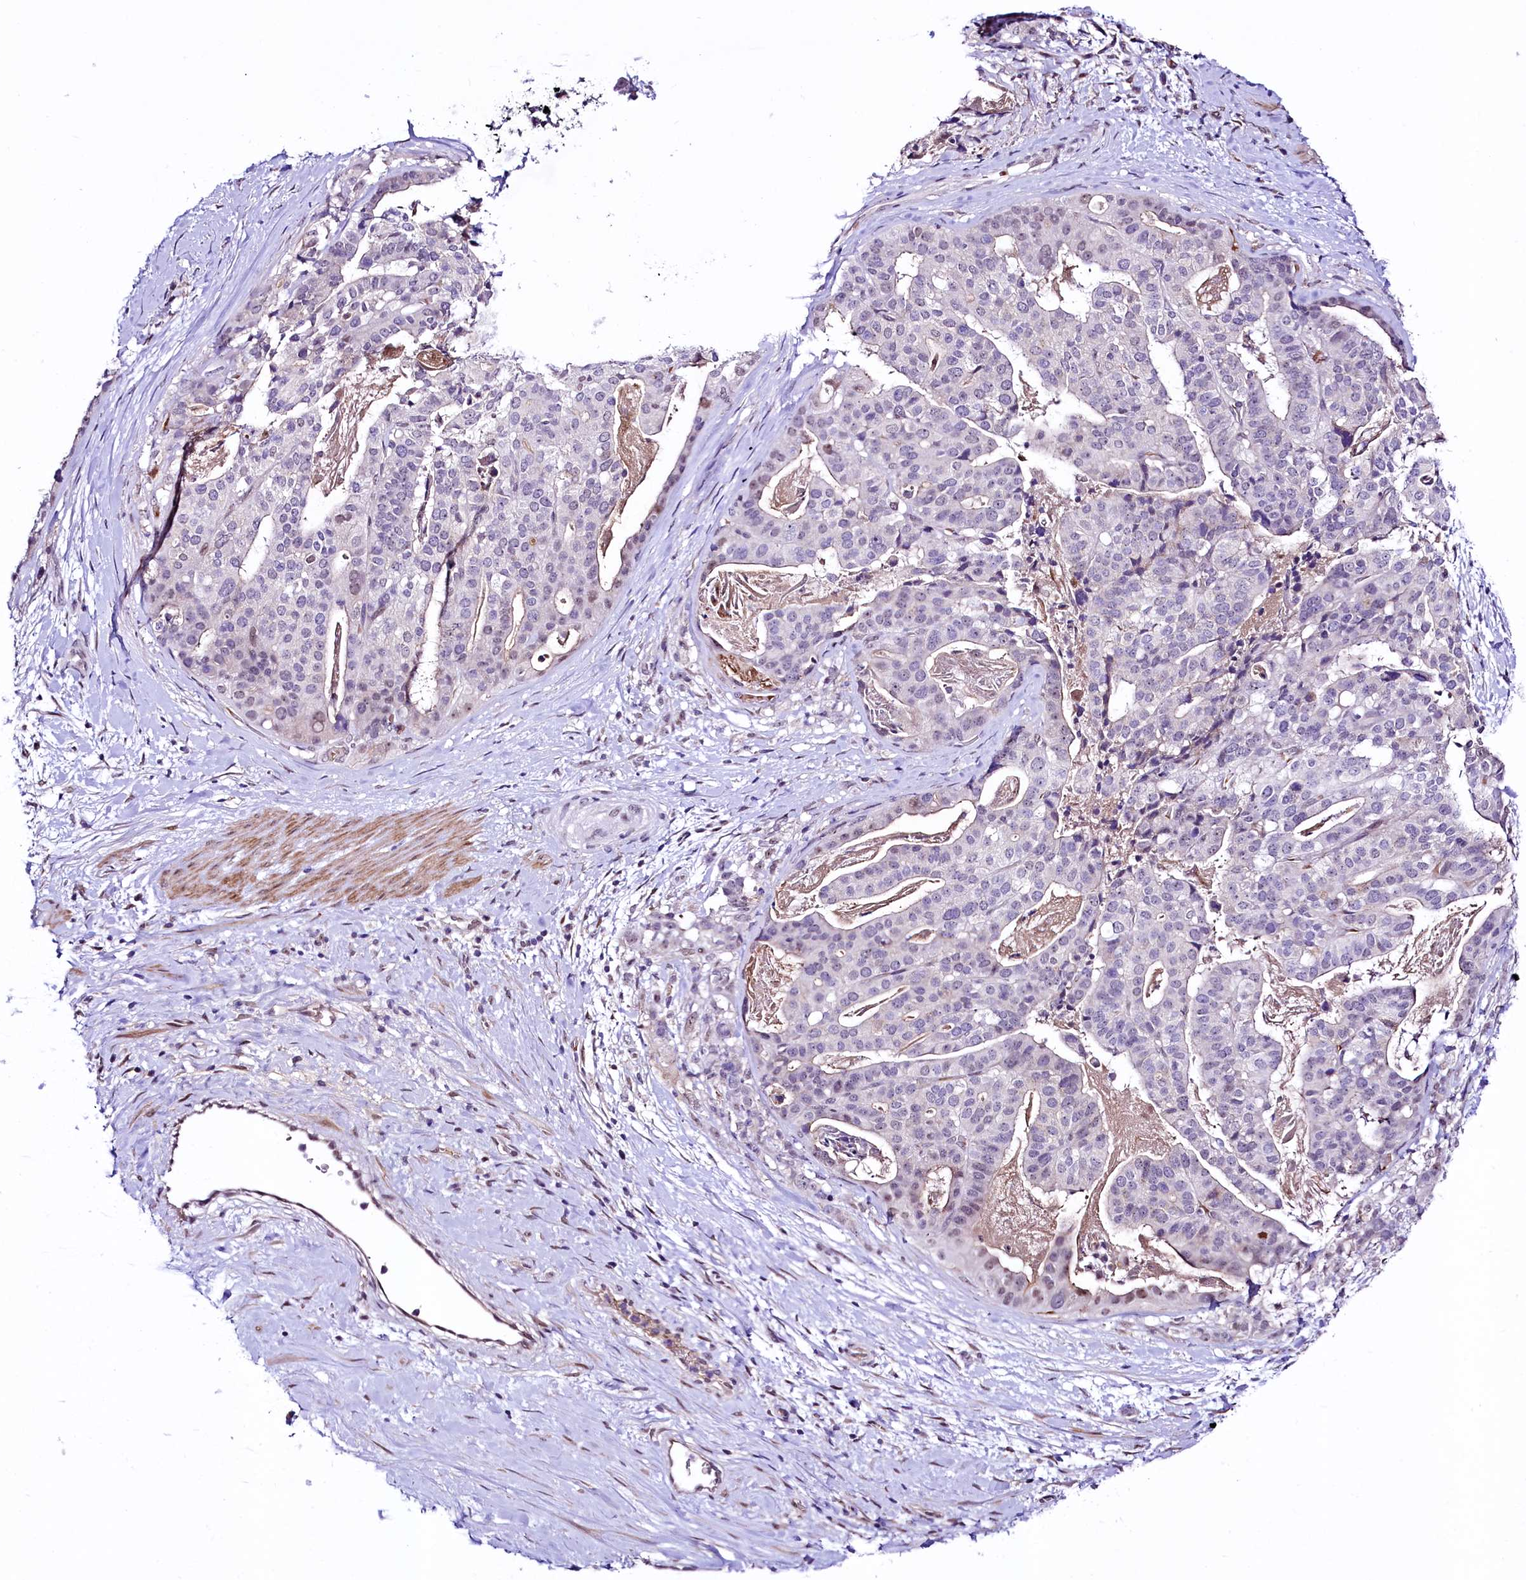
{"staining": {"intensity": "negative", "quantity": "none", "location": "none"}, "tissue": "stomach cancer", "cell_type": "Tumor cells", "image_type": "cancer", "snomed": [{"axis": "morphology", "description": "Adenocarcinoma, NOS"}, {"axis": "topography", "description": "Stomach"}], "caption": "The IHC image has no significant staining in tumor cells of adenocarcinoma (stomach) tissue. (DAB (3,3'-diaminobenzidine) immunohistochemistry, high magnification).", "gene": "LEUTX", "patient": {"sex": "male", "age": 48}}